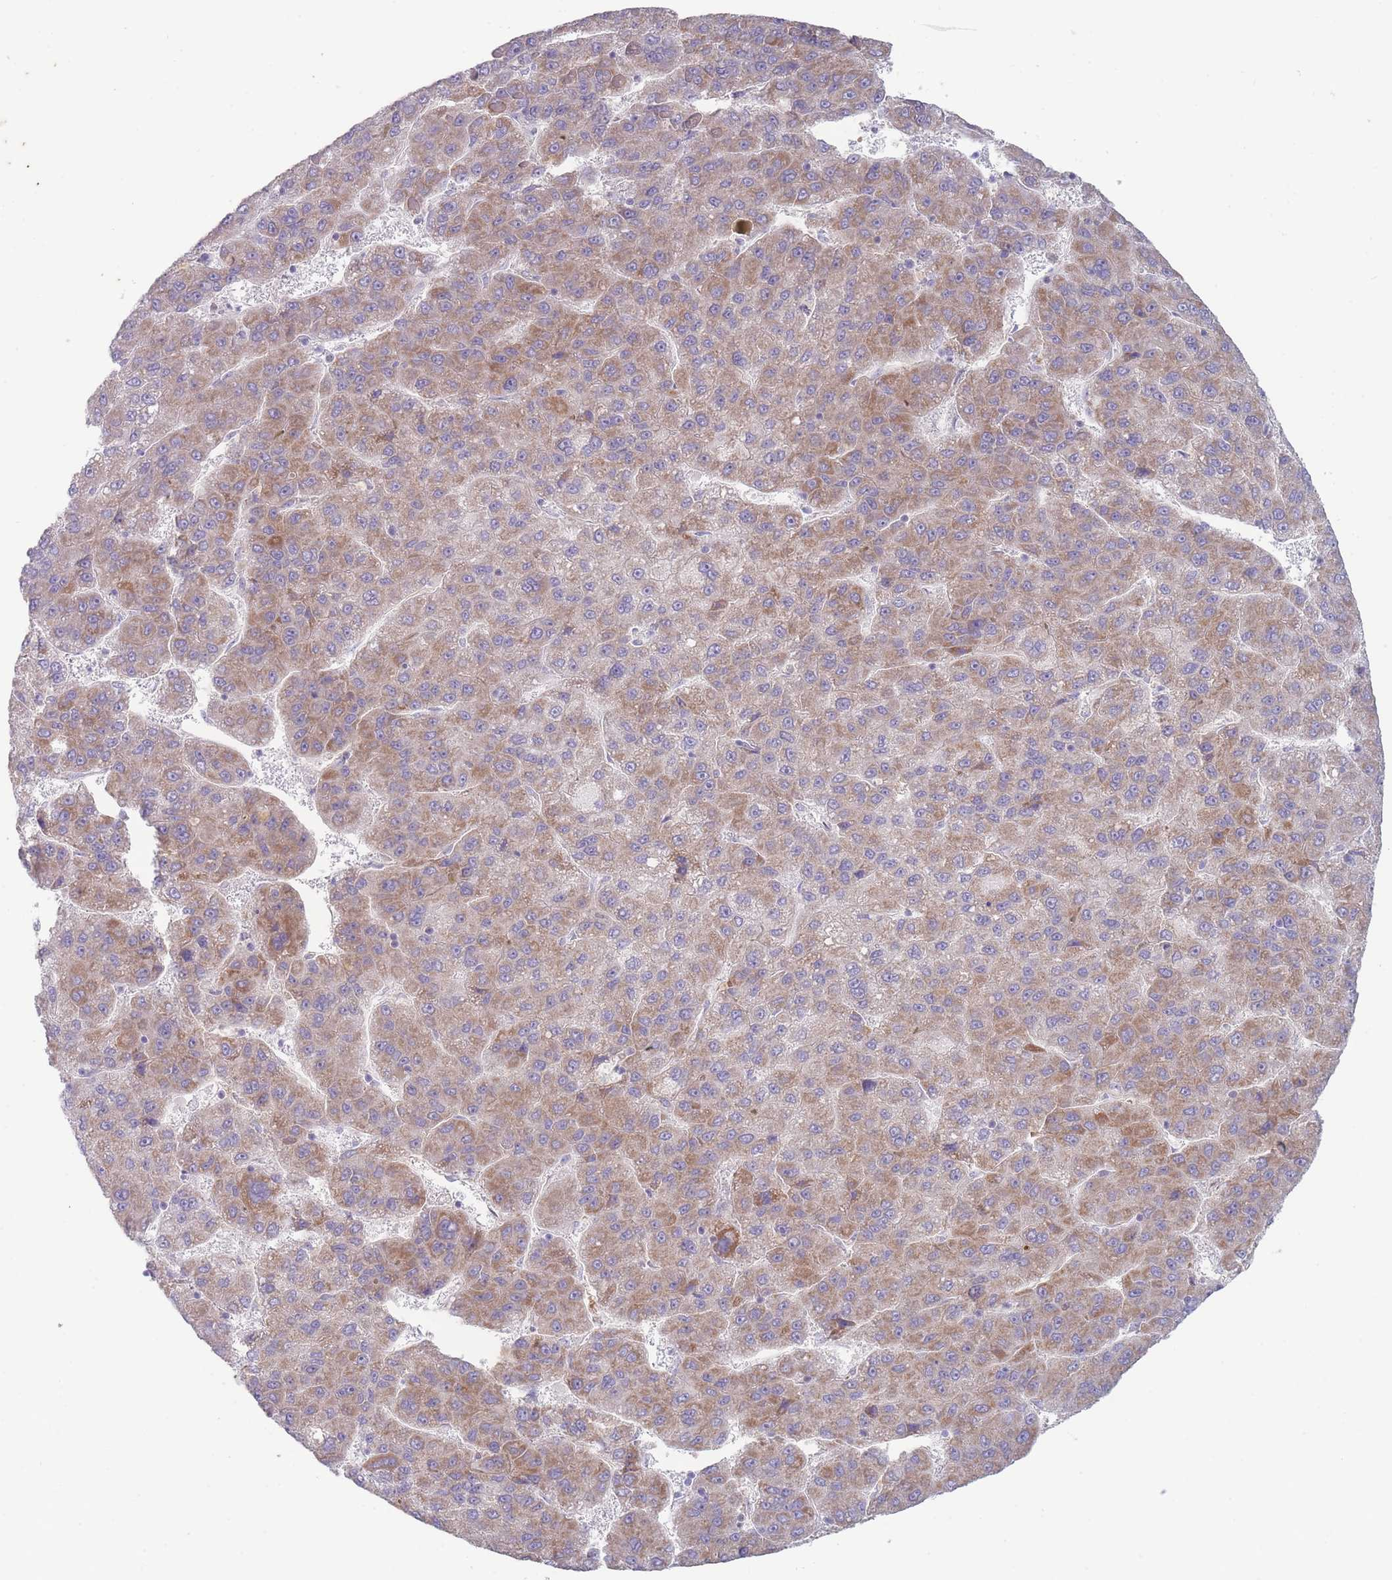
{"staining": {"intensity": "moderate", "quantity": "25%-75%", "location": "cytoplasmic/membranous"}, "tissue": "liver cancer", "cell_type": "Tumor cells", "image_type": "cancer", "snomed": [{"axis": "morphology", "description": "Carcinoma, Hepatocellular, NOS"}, {"axis": "topography", "description": "Liver"}], "caption": "A micrograph showing moderate cytoplasmic/membranous staining in about 25%-75% of tumor cells in liver hepatocellular carcinoma, as visualized by brown immunohistochemical staining.", "gene": "MRPS14", "patient": {"sex": "female", "age": 82}}